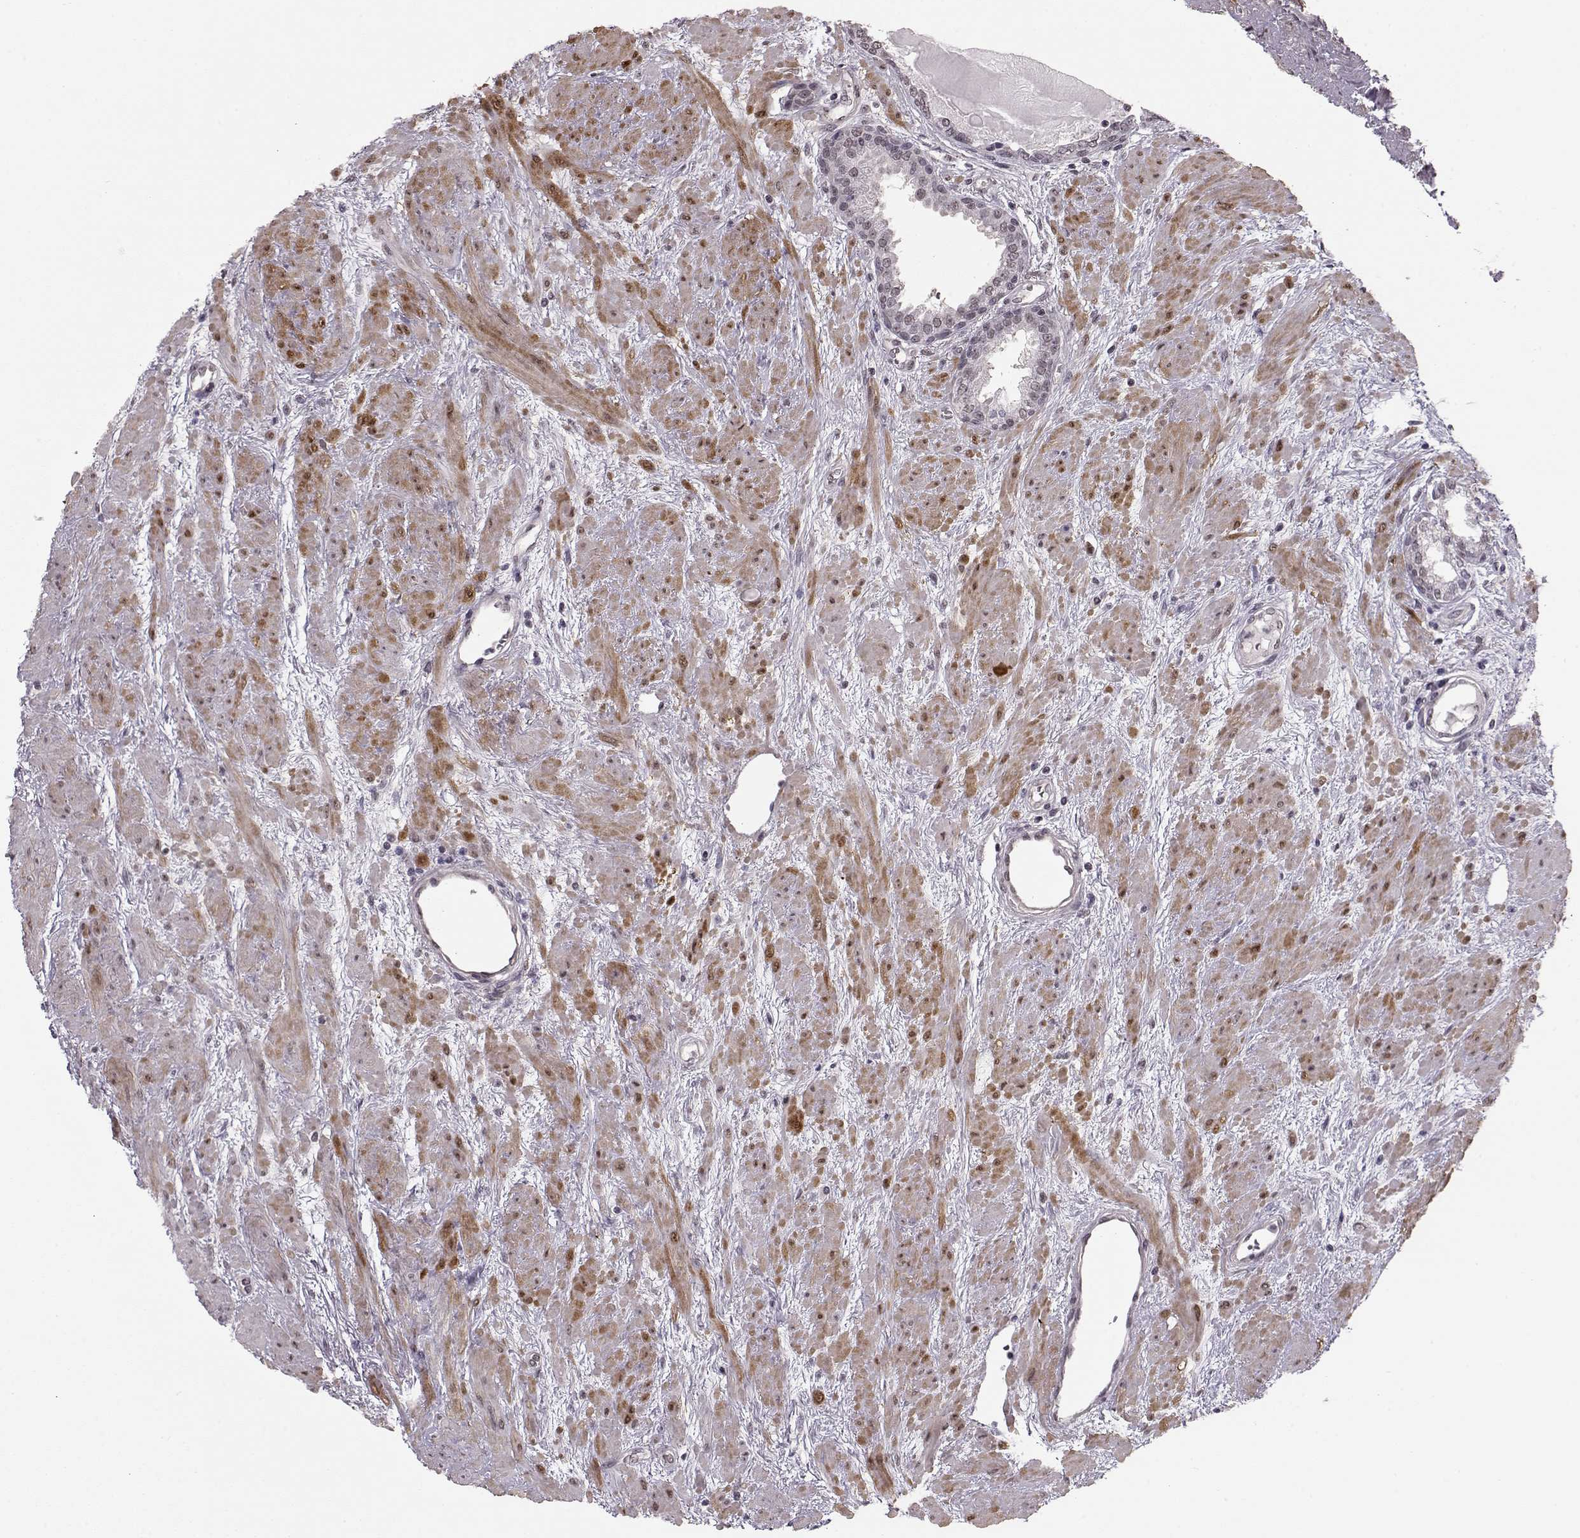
{"staining": {"intensity": "negative", "quantity": "none", "location": "none"}, "tissue": "prostate", "cell_type": "Glandular cells", "image_type": "normal", "snomed": [{"axis": "morphology", "description": "Normal tissue, NOS"}, {"axis": "topography", "description": "Prostate"}], "caption": "High magnification brightfield microscopy of normal prostate stained with DAB (3,3'-diaminobenzidine) (brown) and counterstained with hematoxylin (blue): glandular cells show no significant expression. (Immunohistochemistry (ihc), brightfield microscopy, high magnification).", "gene": "PCP4", "patient": {"sex": "male", "age": 51}}